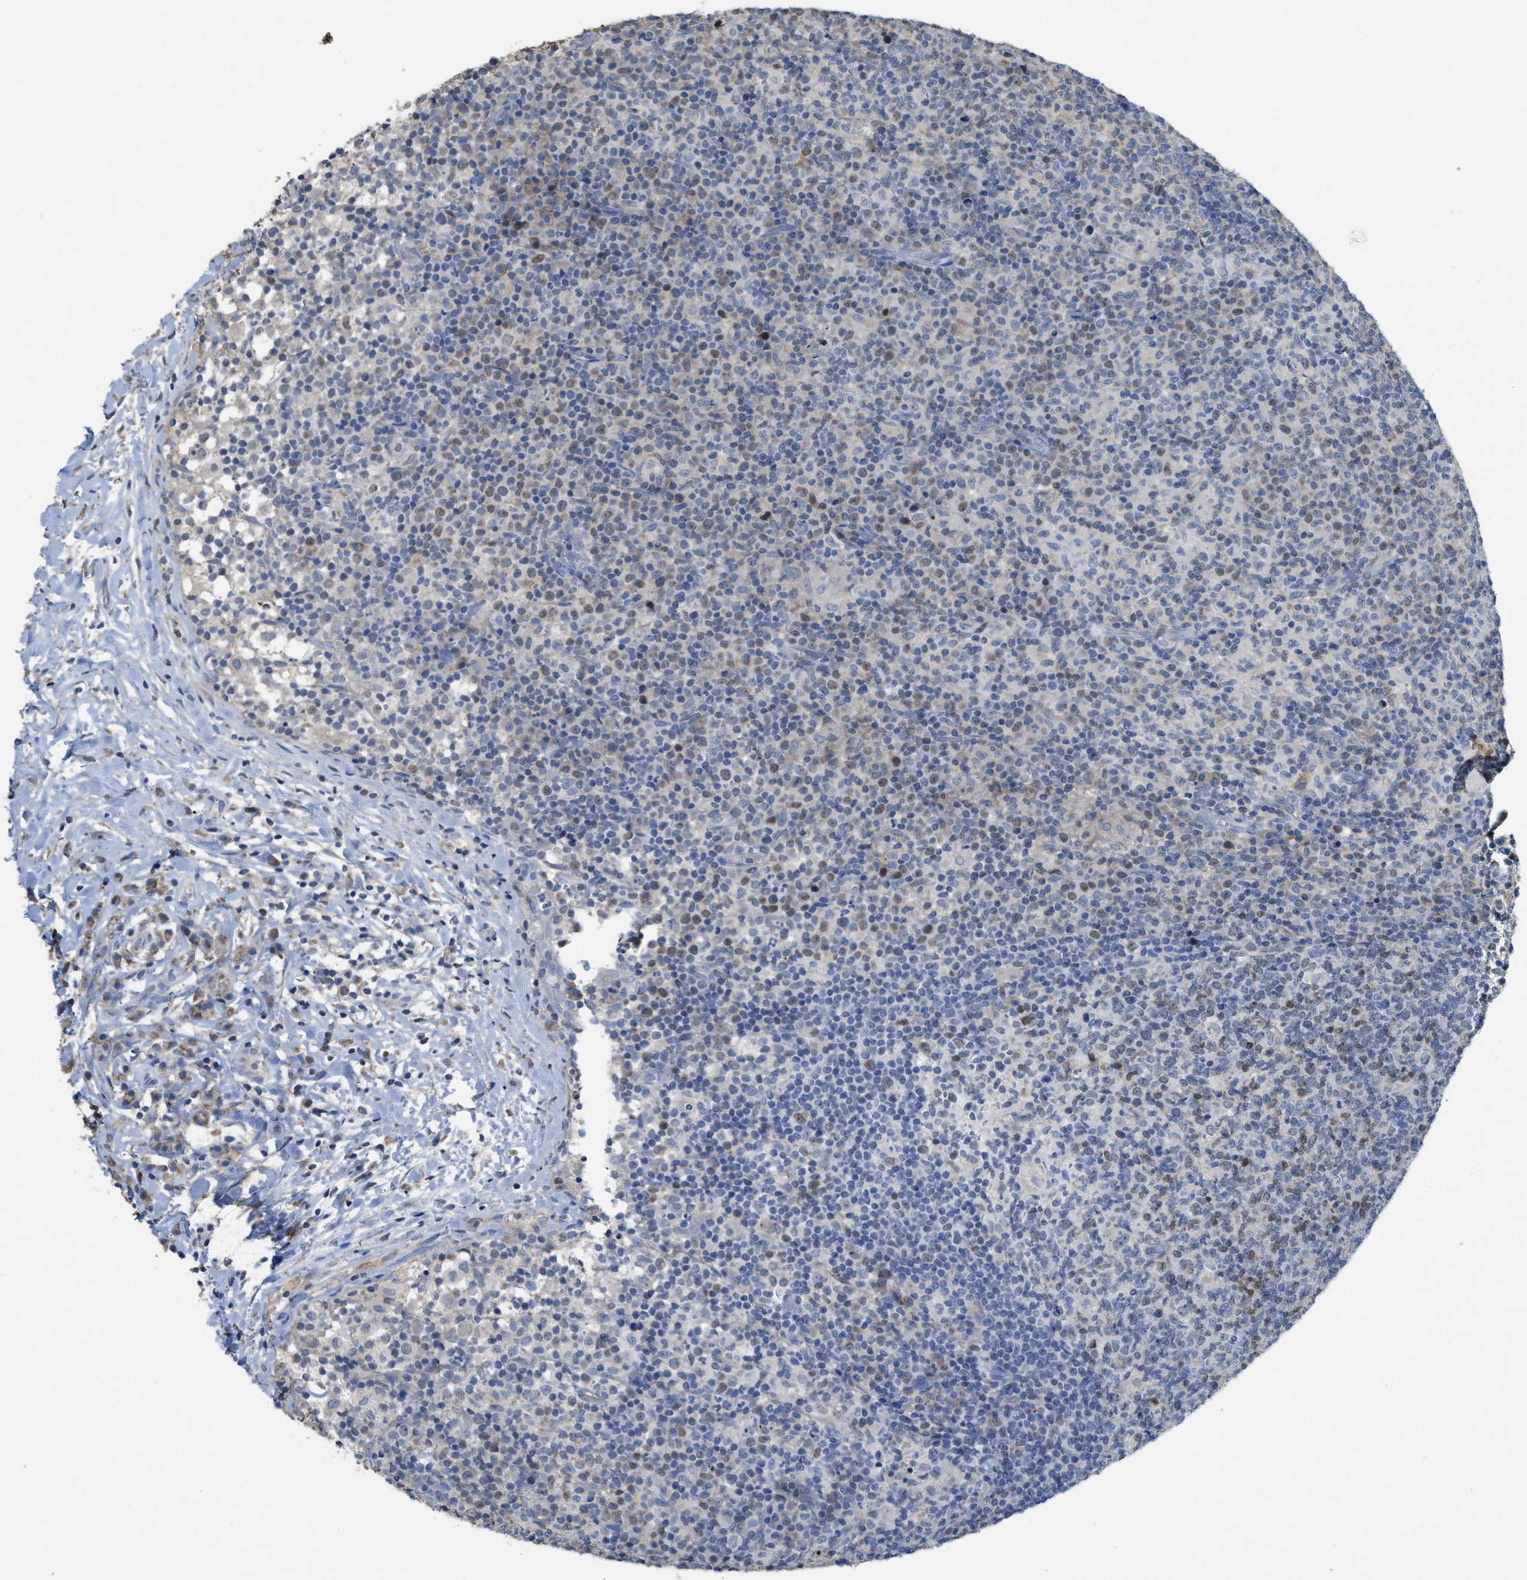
{"staining": {"intensity": "moderate", "quantity": "<25%", "location": "cytoplasmic/membranous"}, "tissue": "lymph node", "cell_type": "Germinal center cells", "image_type": "normal", "snomed": [{"axis": "morphology", "description": "Normal tissue, NOS"}, {"axis": "morphology", "description": "Inflammation, NOS"}, {"axis": "topography", "description": "Lymph node"}], "caption": "The histopathology image demonstrates a brown stain indicating the presence of a protein in the cytoplasmic/membranous of germinal center cells in lymph node. (Brightfield microscopy of DAB IHC at high magnification).", "gene": "SFXN2", "patient": {"sex": "male", "age": 55}}